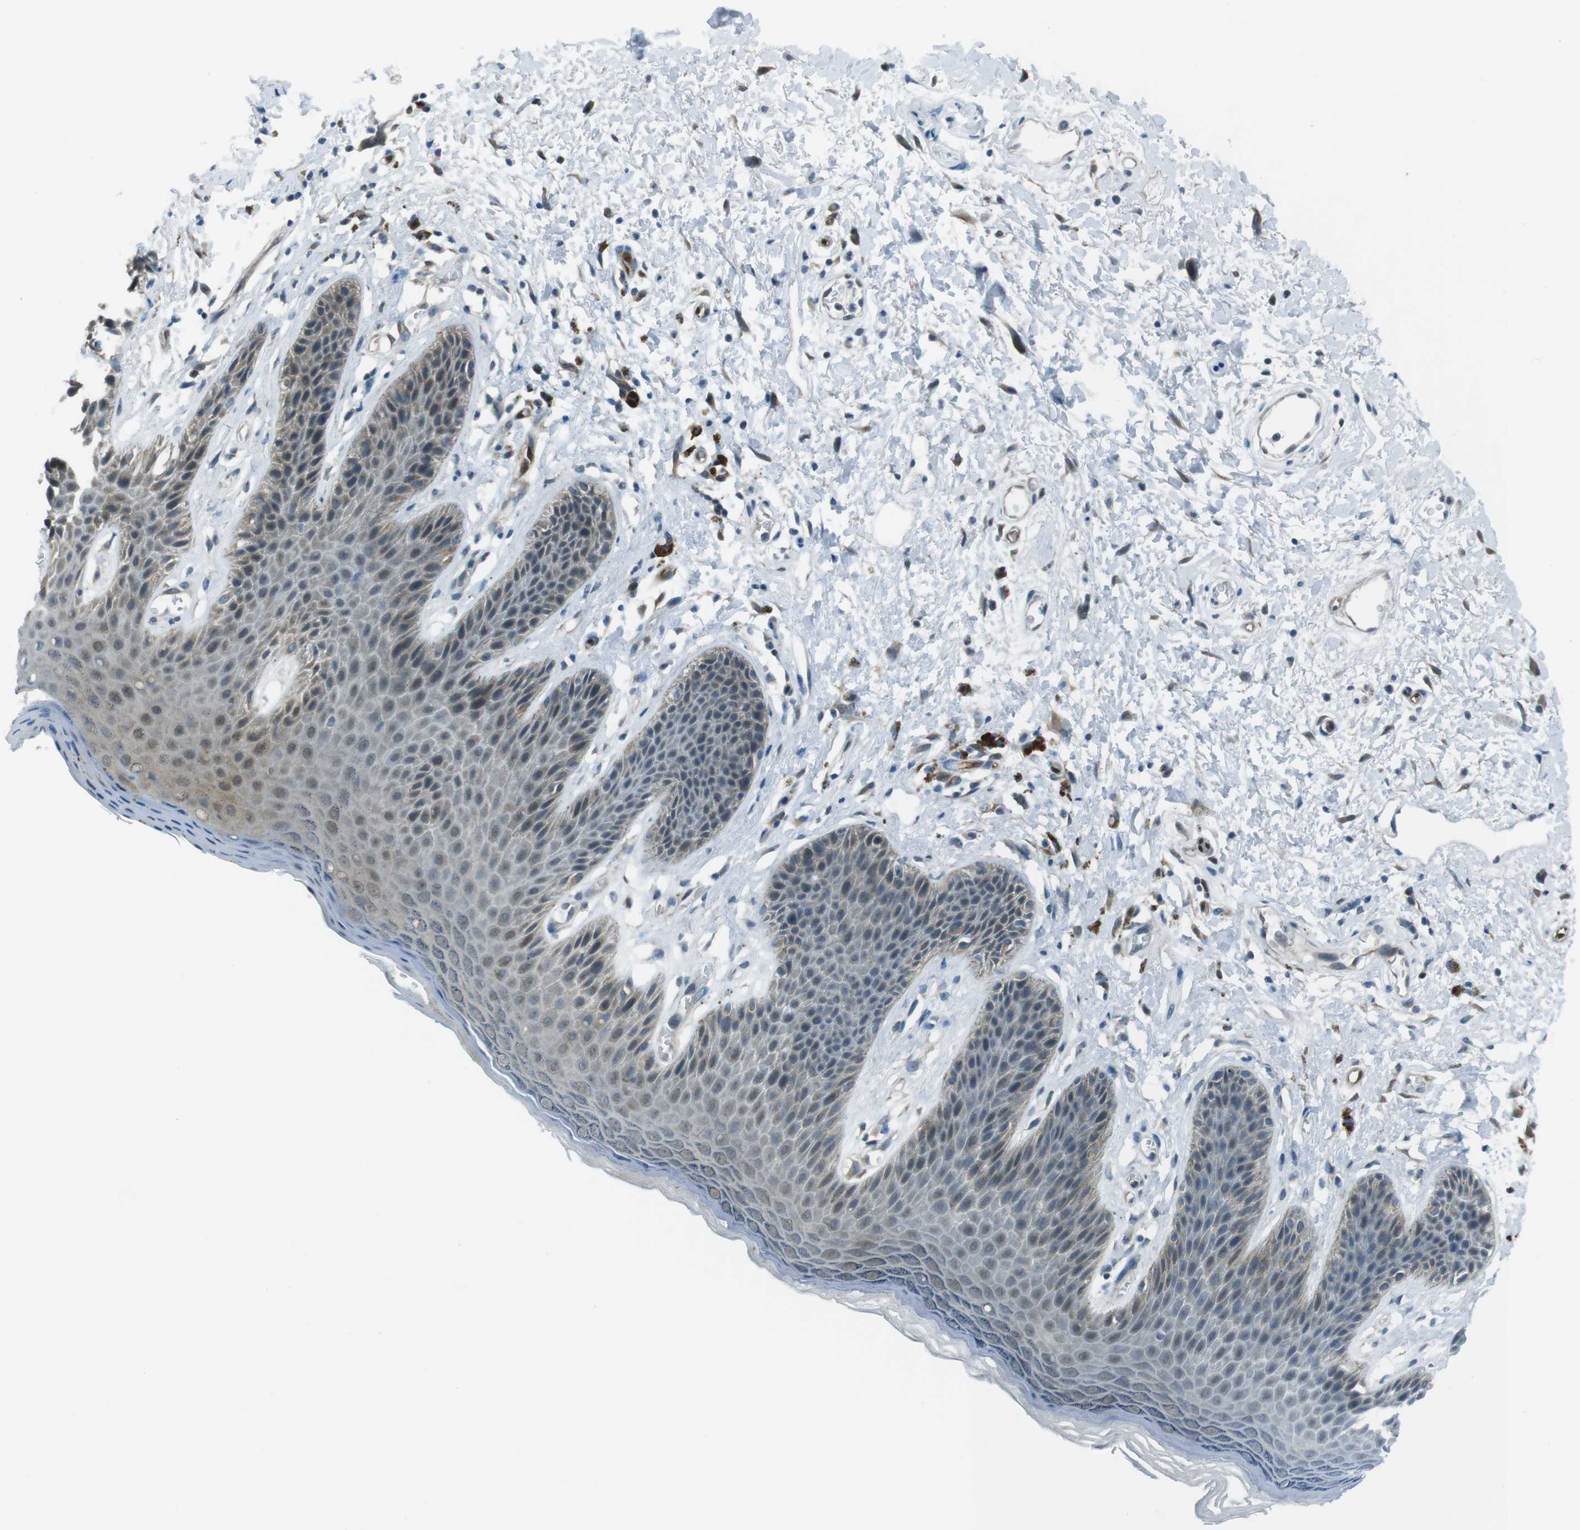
{"staining": {"intensity": "weak", "quantity": "<25%", "location": "cytoplasmic/membranous"}, "tissue": "skin", "cell_type": "Epidermal cells", "image_type": "normal", "snomed": [{"axis": "morphology", "description": "Normal tissue, NOS"}, {"axis": "topography", "description": "Anal"}], "caption": "This is a image of immunohistochemistry staining of normal skin, which shows no expression in epidermal cells. The staining is performed using DAB (3,3'-diaminobenzidine) brown chromogen with nuclei counter-stained in using hematoxylin.", "gene": "MFAP3", "patient": {"sex": "female", "age": 46}}